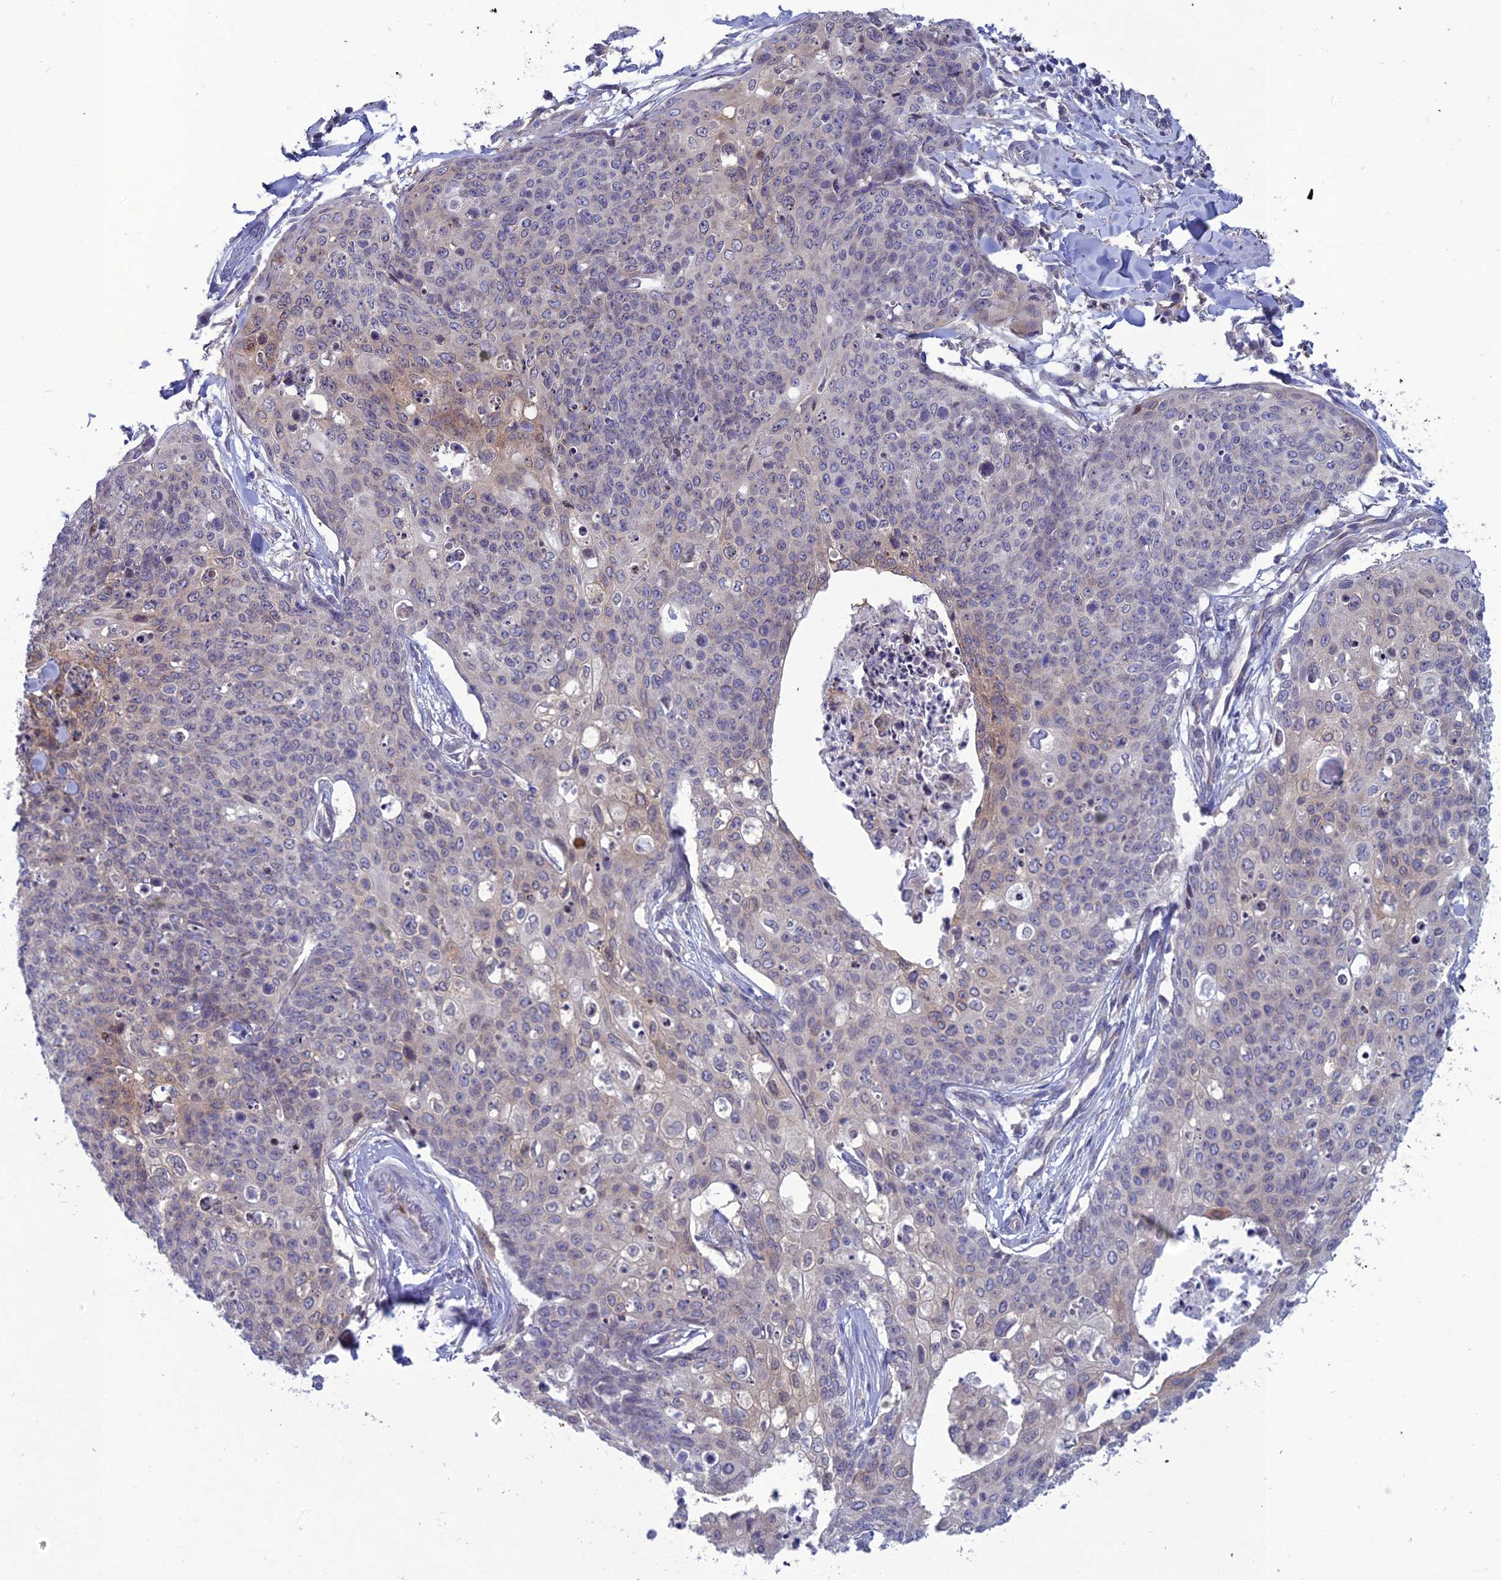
{"staining": {"intensity": "moderate", "quantity": "<25%", "location": "cytoplasmic/membranous,nuclear"}, "tissue": "skin cancer", "cell_type": "Tumor cells", "image_type": "cancer", "snomed": [{"axis": "morphology", "description": "Squamous cell carcinoma, NOS"}, {"axis": "topography", "description": "Skin"}, {"axis": "topography", "description": "Vulva"}], "caption": "Skin cancer stained for a protein (brown) reveals moderate cytoplasmic/membranous and nuclear positive positivity in approximately <25% of tumor cells.", "gene": "WDR46", "patient": {"sex": "female", "age": 85}}